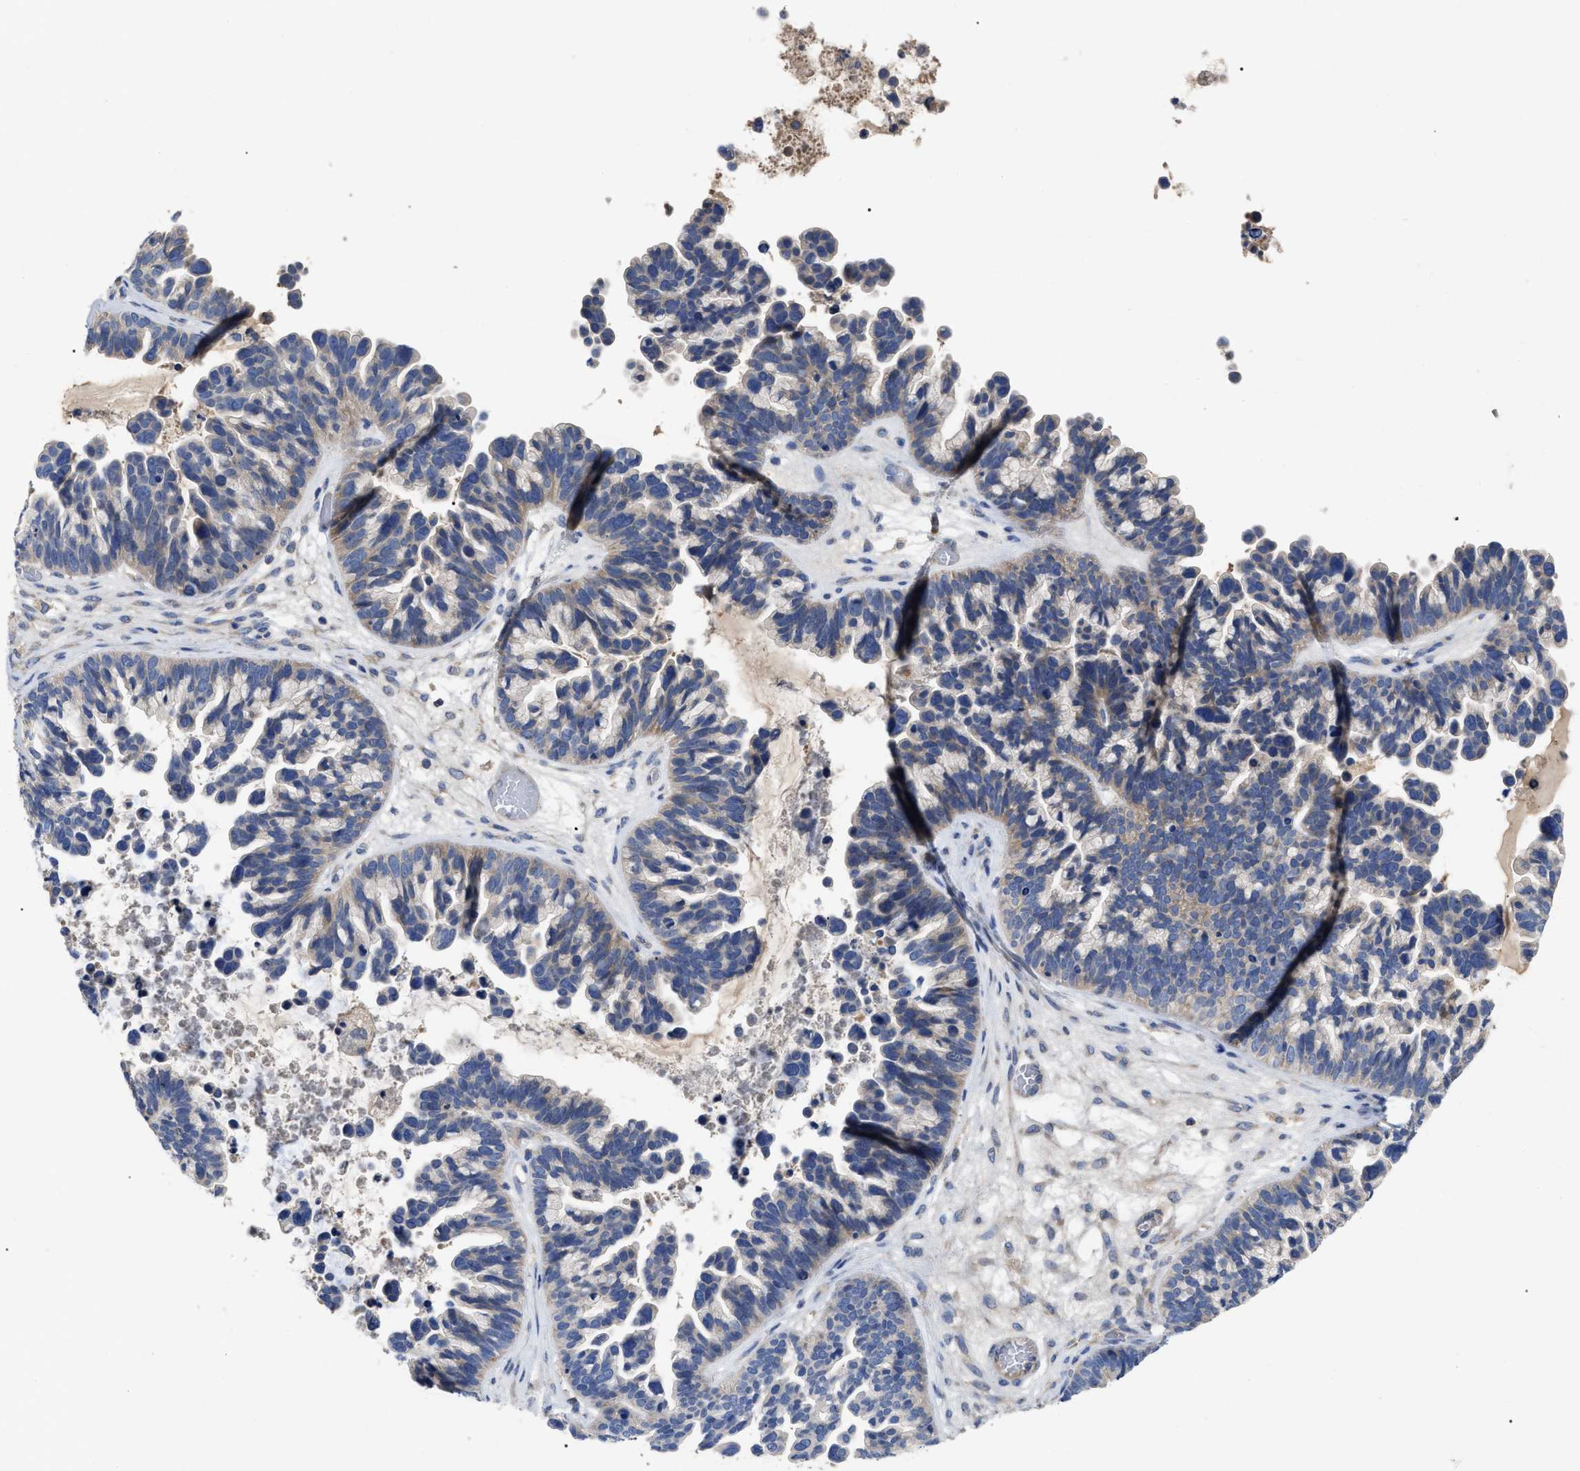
{"staining": {"intensity": "weak", "quantity": "<25%", "location": "cytoplasmic/membranous"}, "tissue": "ovarian cancer", "cell_type": "Tumor cells", "image_type": "cancer", "snomed": [{"axis": "morphology", "description": "Cystadenocarcinoma, serous, NOS"}, {"axis": "topography", "description": "Ovary"}], "caption": "Human serous cystadenocarcinoma (ovarian) stained for a protein using IHC shows no positivity in tumor cells.", "gene": "RAP1GDS1", "patient": {"sex": "female", "age": 56}}